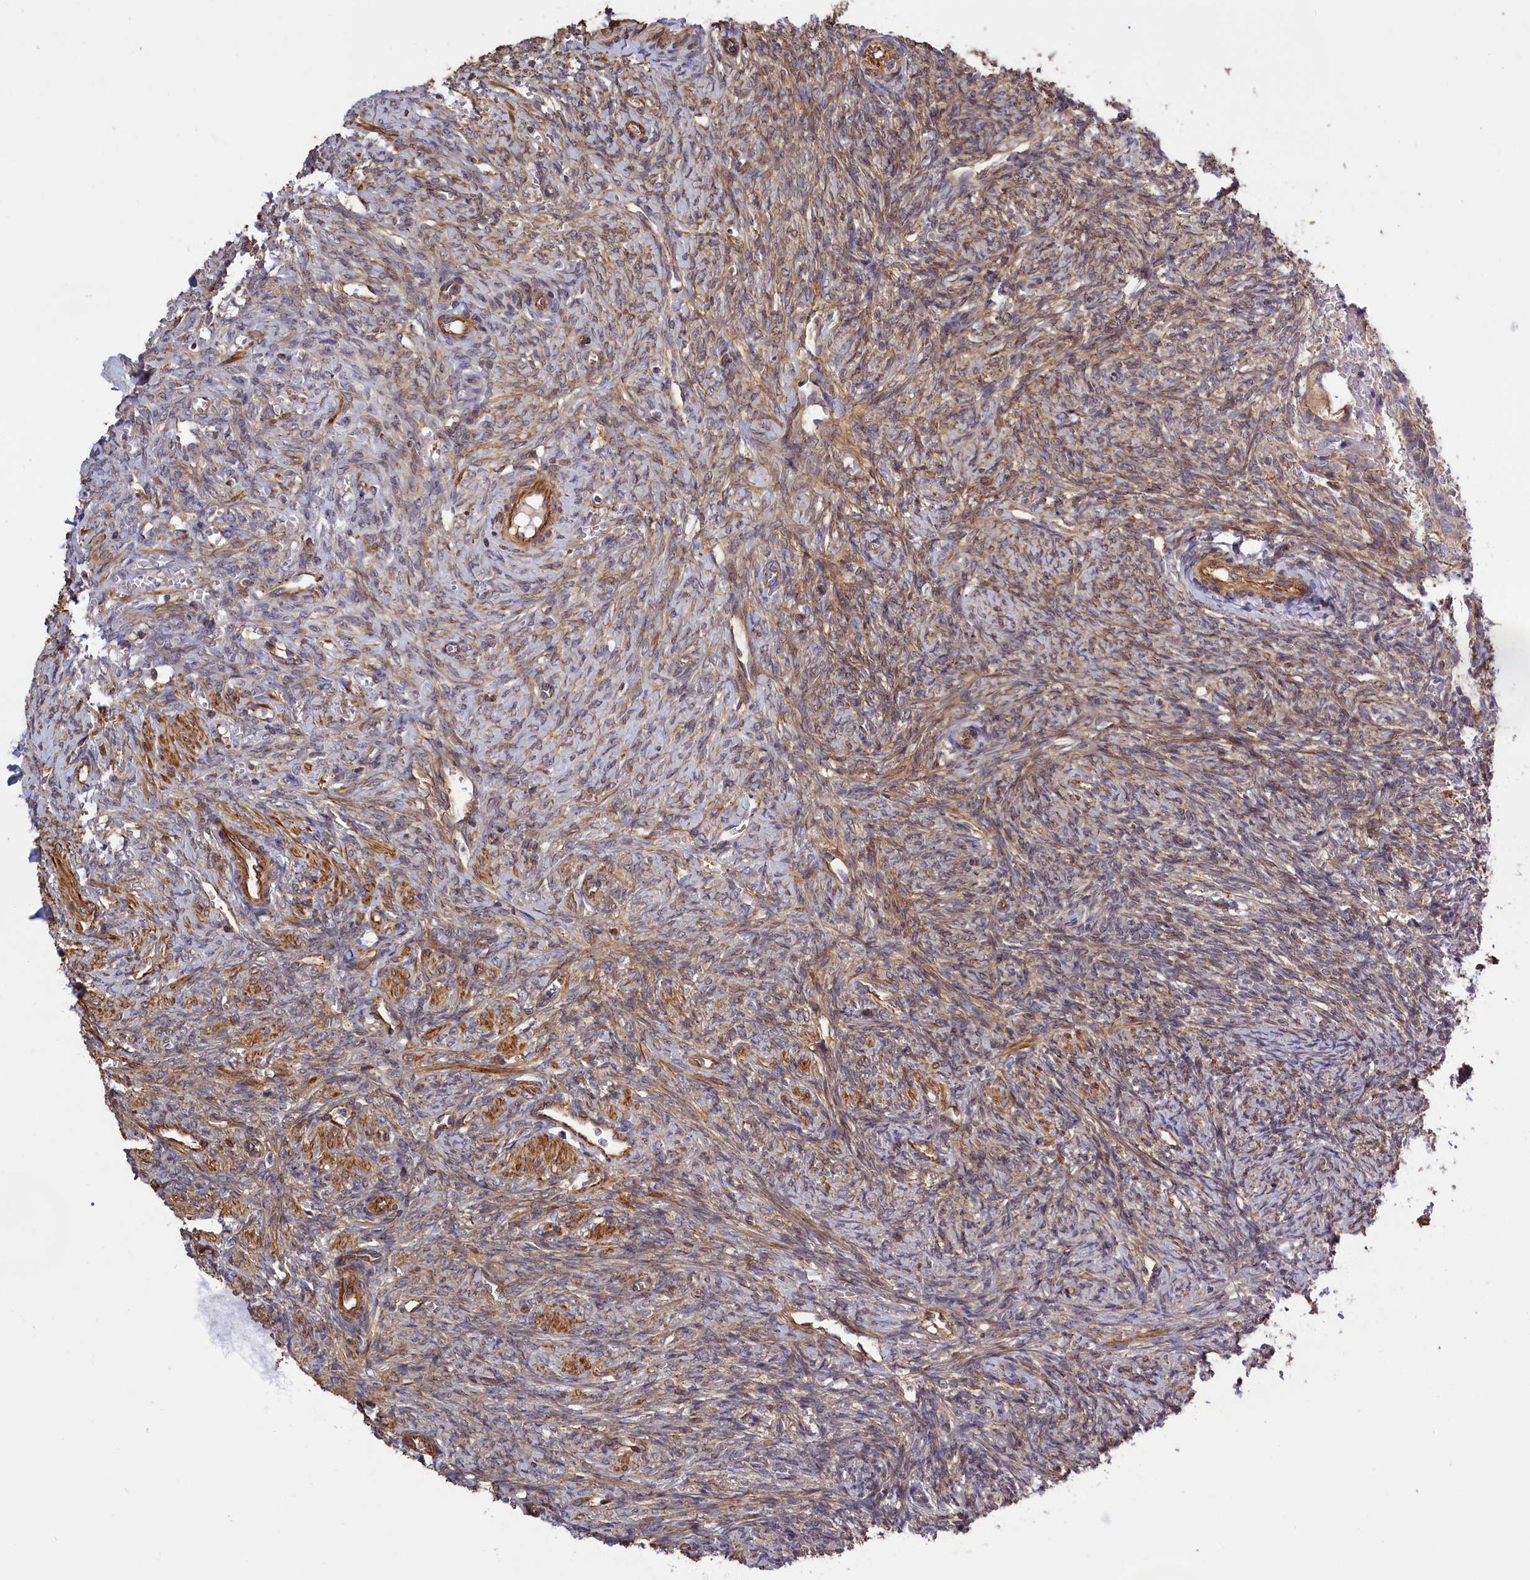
{"staining": {"intensity": "weak", "quantity": "25%-75%", "location": "cytoplasmic/membranous"}, "tissue": "ovary", "cell_type": "Ovarian stroma cells", "image_type": "normal", "snomed": [{"axis": "morphology", "description": "Normal tissue, NOS"}, {"axis": "topography", "description": "Ovary"}], "caption": "Unremarkable ovary reveals weak cytoplasmic/membranous staining in approximately 25%-75% of ovarian stroma cells, visualized by immunohistochemistry.", "gene": "ANKRD27", "patient": {"sex": "female", "age": 41}}